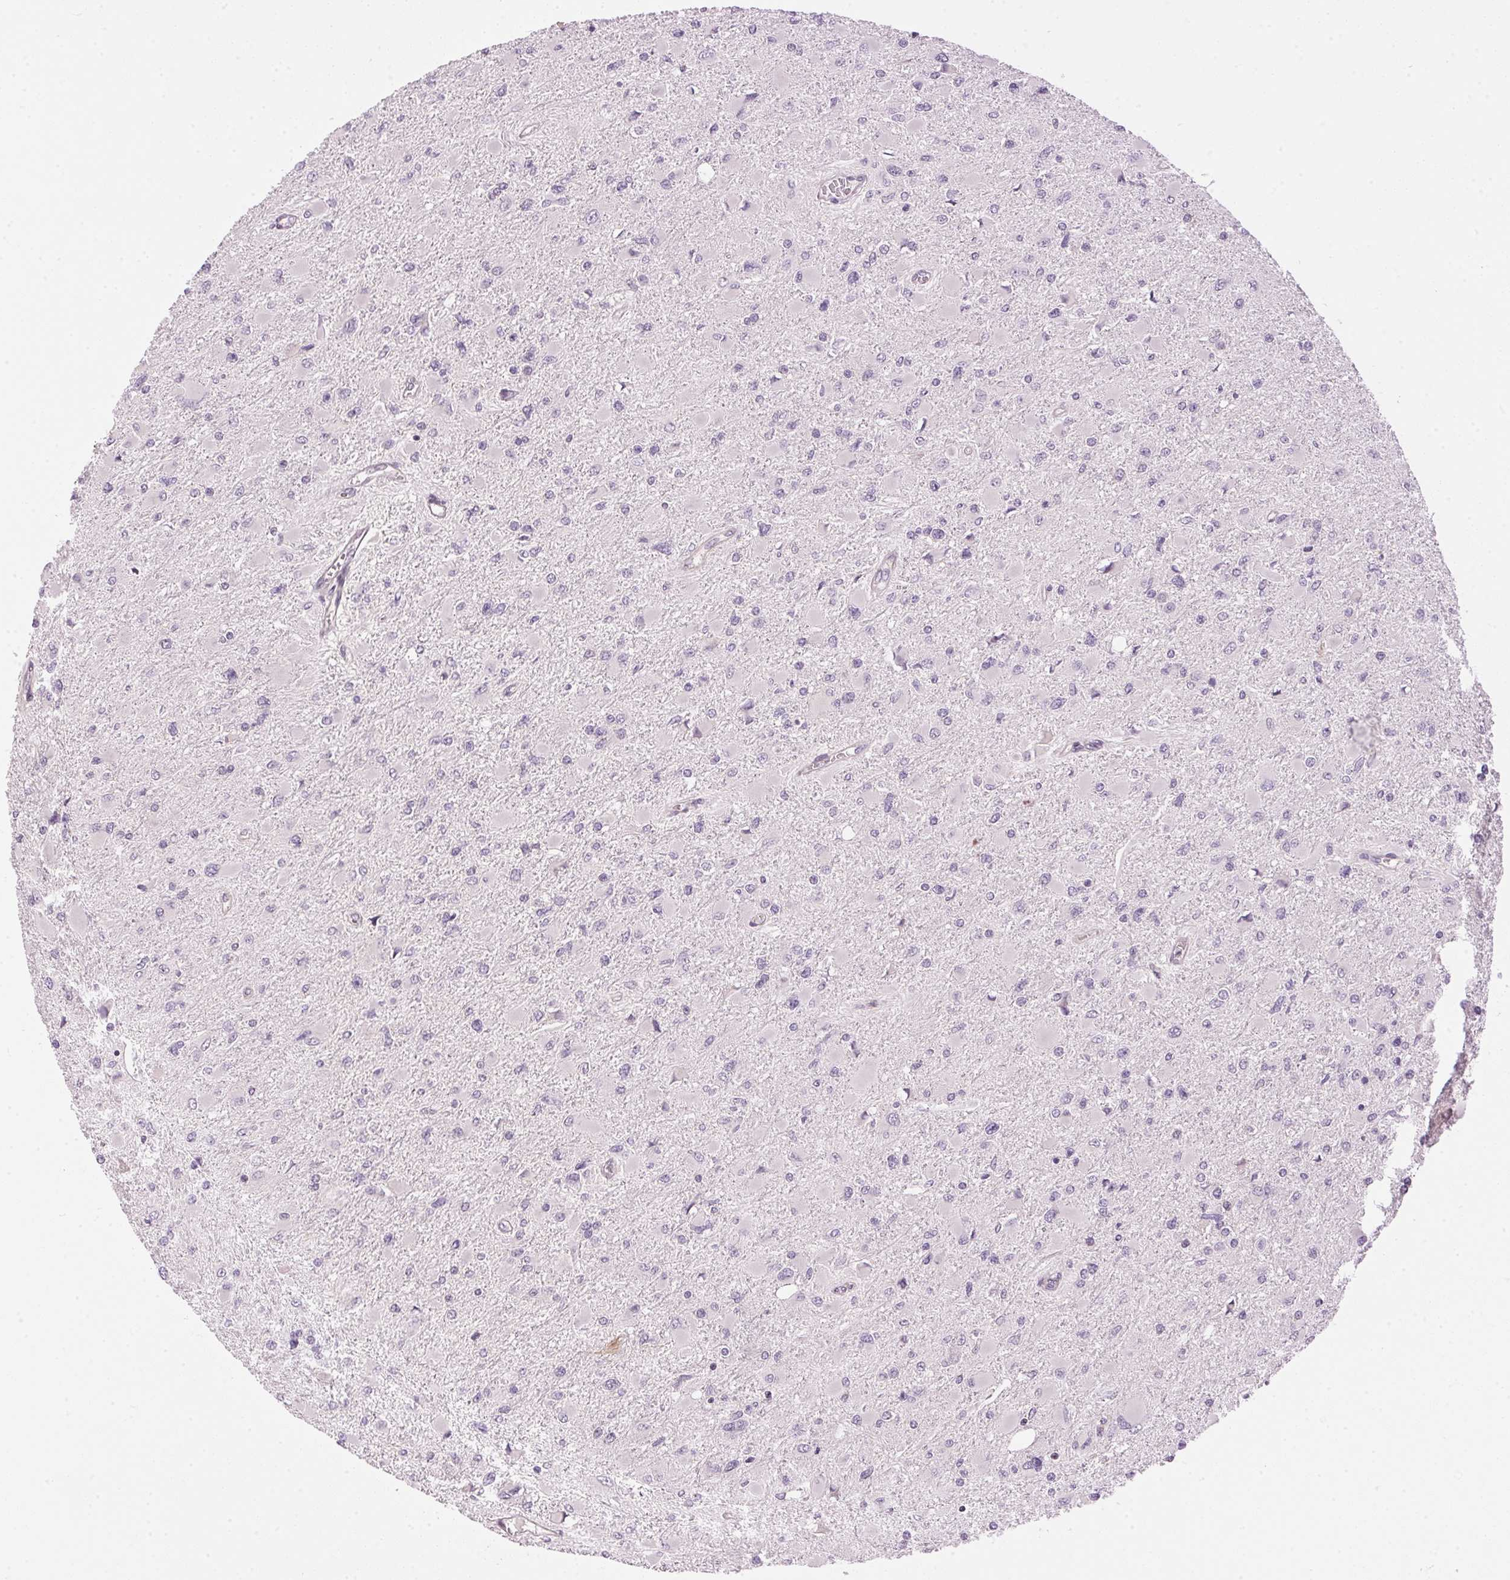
{"staining": {"intensity": "negative", "quantity": "none", "location": "none"}, "tissue": "glioma", "cell_type": "Tumor cells", "image_type": "cancer", "snomed": [{"axis": "morphology", "description": "Glioma, malignant, High grade"}, {"axis": "topography", "description": "Cerebral cortex"}], "caption": "Malignant high-grade glioma was stained to show a protein in brown. There is no significant expression in tumor cells.", "gene": "GOLPH3", "patient": {"sex": "female", "age": 36}}